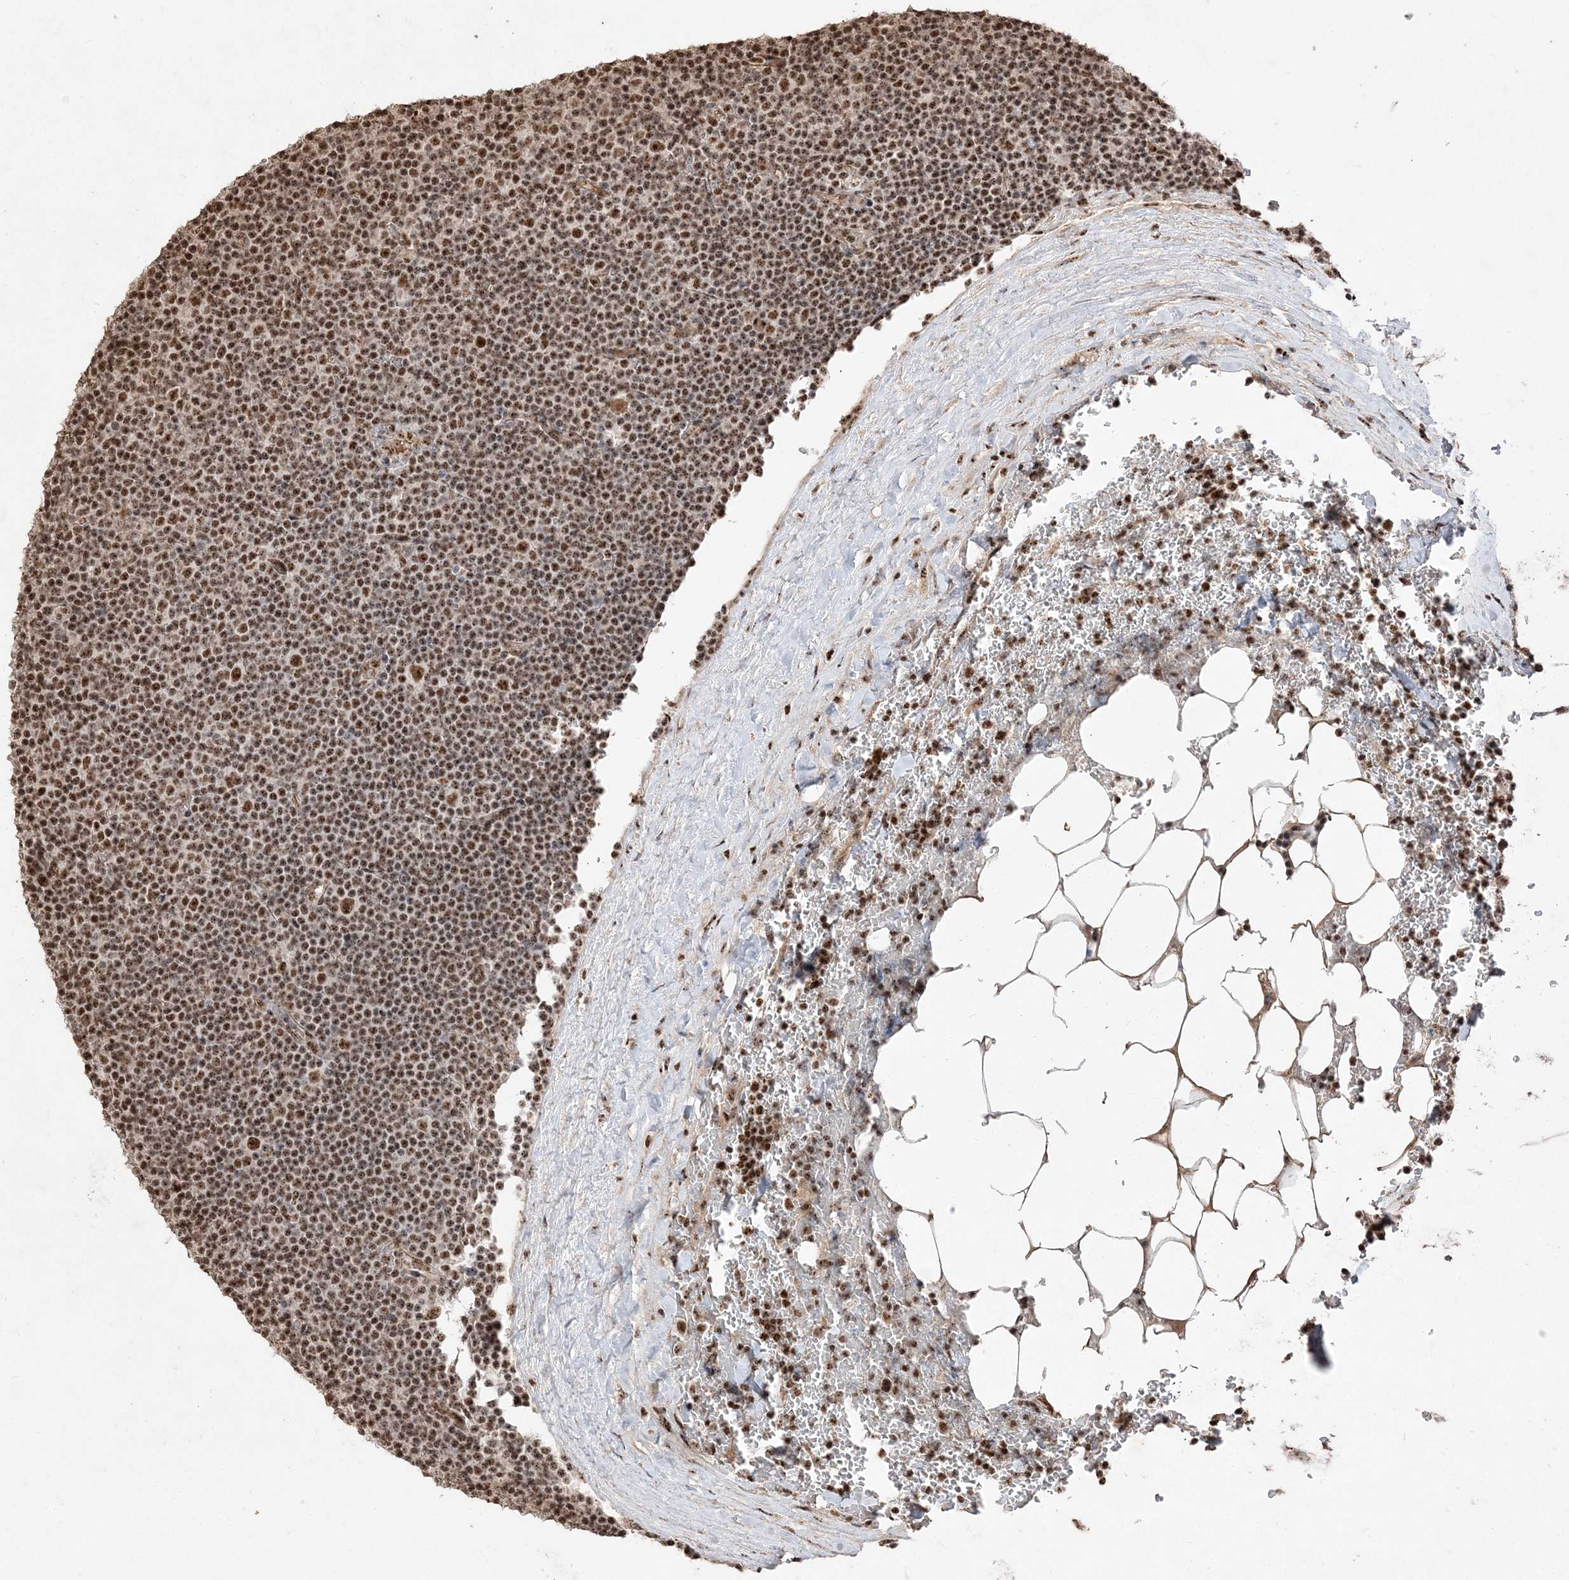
{"staining": {"intensity": "moderate", "quantity": ">75%", "location": "nuclear"}, "tissue": "lymphoma", "cell_type": "Tumor cells", "image_type": "cancer", "snomed": [{"axis": "morphology", "description": "Malignant lymphoma, non-Hodgkin's type, Low grade"}, {"axis": "topography", "description": "Lymph node"}], "caption": "This is an image of immunohistochemistry (IHC) staining of malignant lymphoma, non-Hodgkin's type (low-grade), which shows moderate staining in the nuclear of tumor cells.", "gene": "RBM17", "patient": {"sex": "female", "age": 67}}